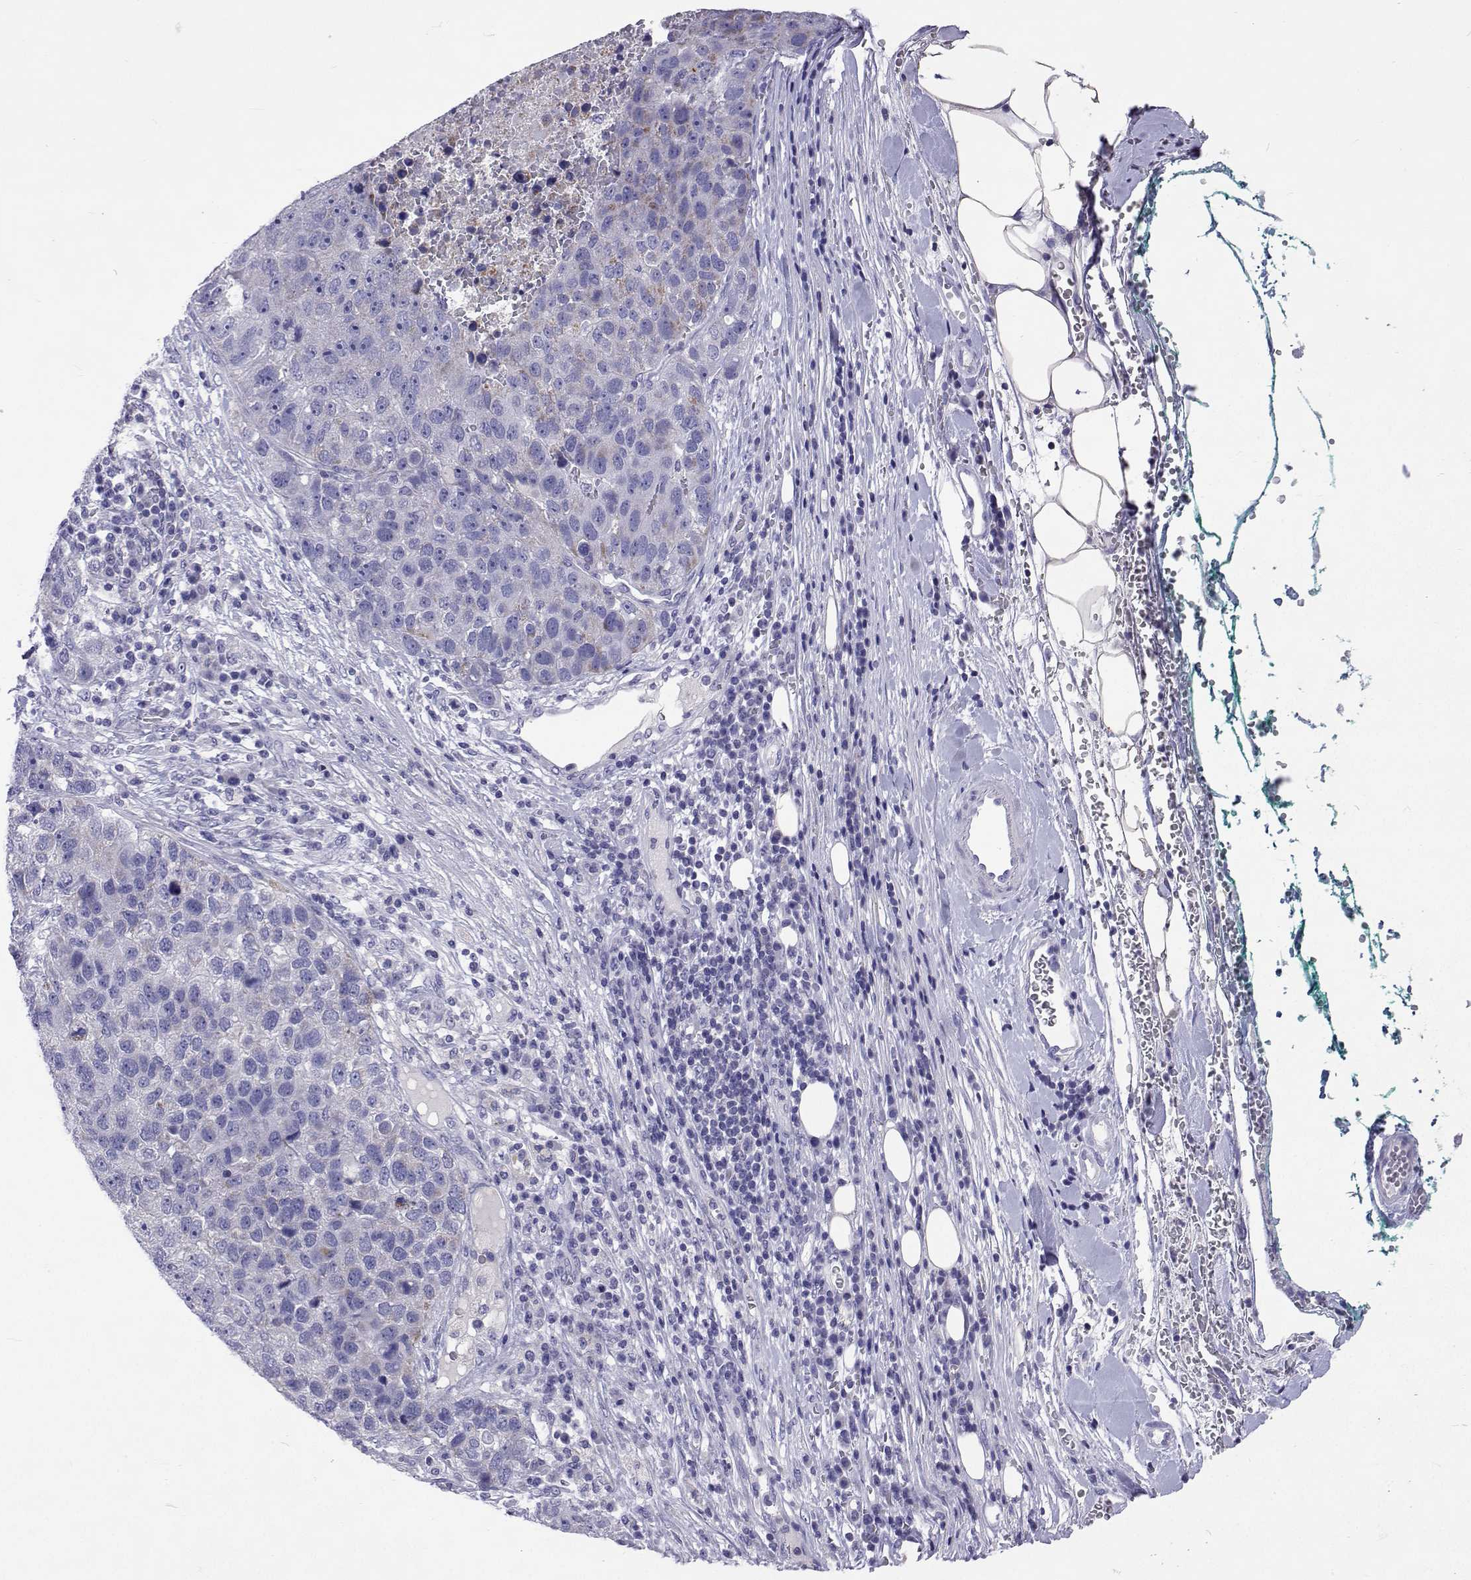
{"staining": {"intensity": "negative", "quantity": "none", "location": "none"}, "tissue": "pancreatic cancer", "cell_type": "Tumor cells", "image_type": "cancer", "snomed": [{"axis": "morphology", "description": "Adenocarcinoma, NOS"}, {"axis": "topography", "description": "Pancreas"}], "caption": "Immunohistochemistry (IHC) of adenocarcinoma (pancreatic) shows no expression in tumor cells.", "gene": "UMODL1", "patient": {"sex": "female", "age": 61}}